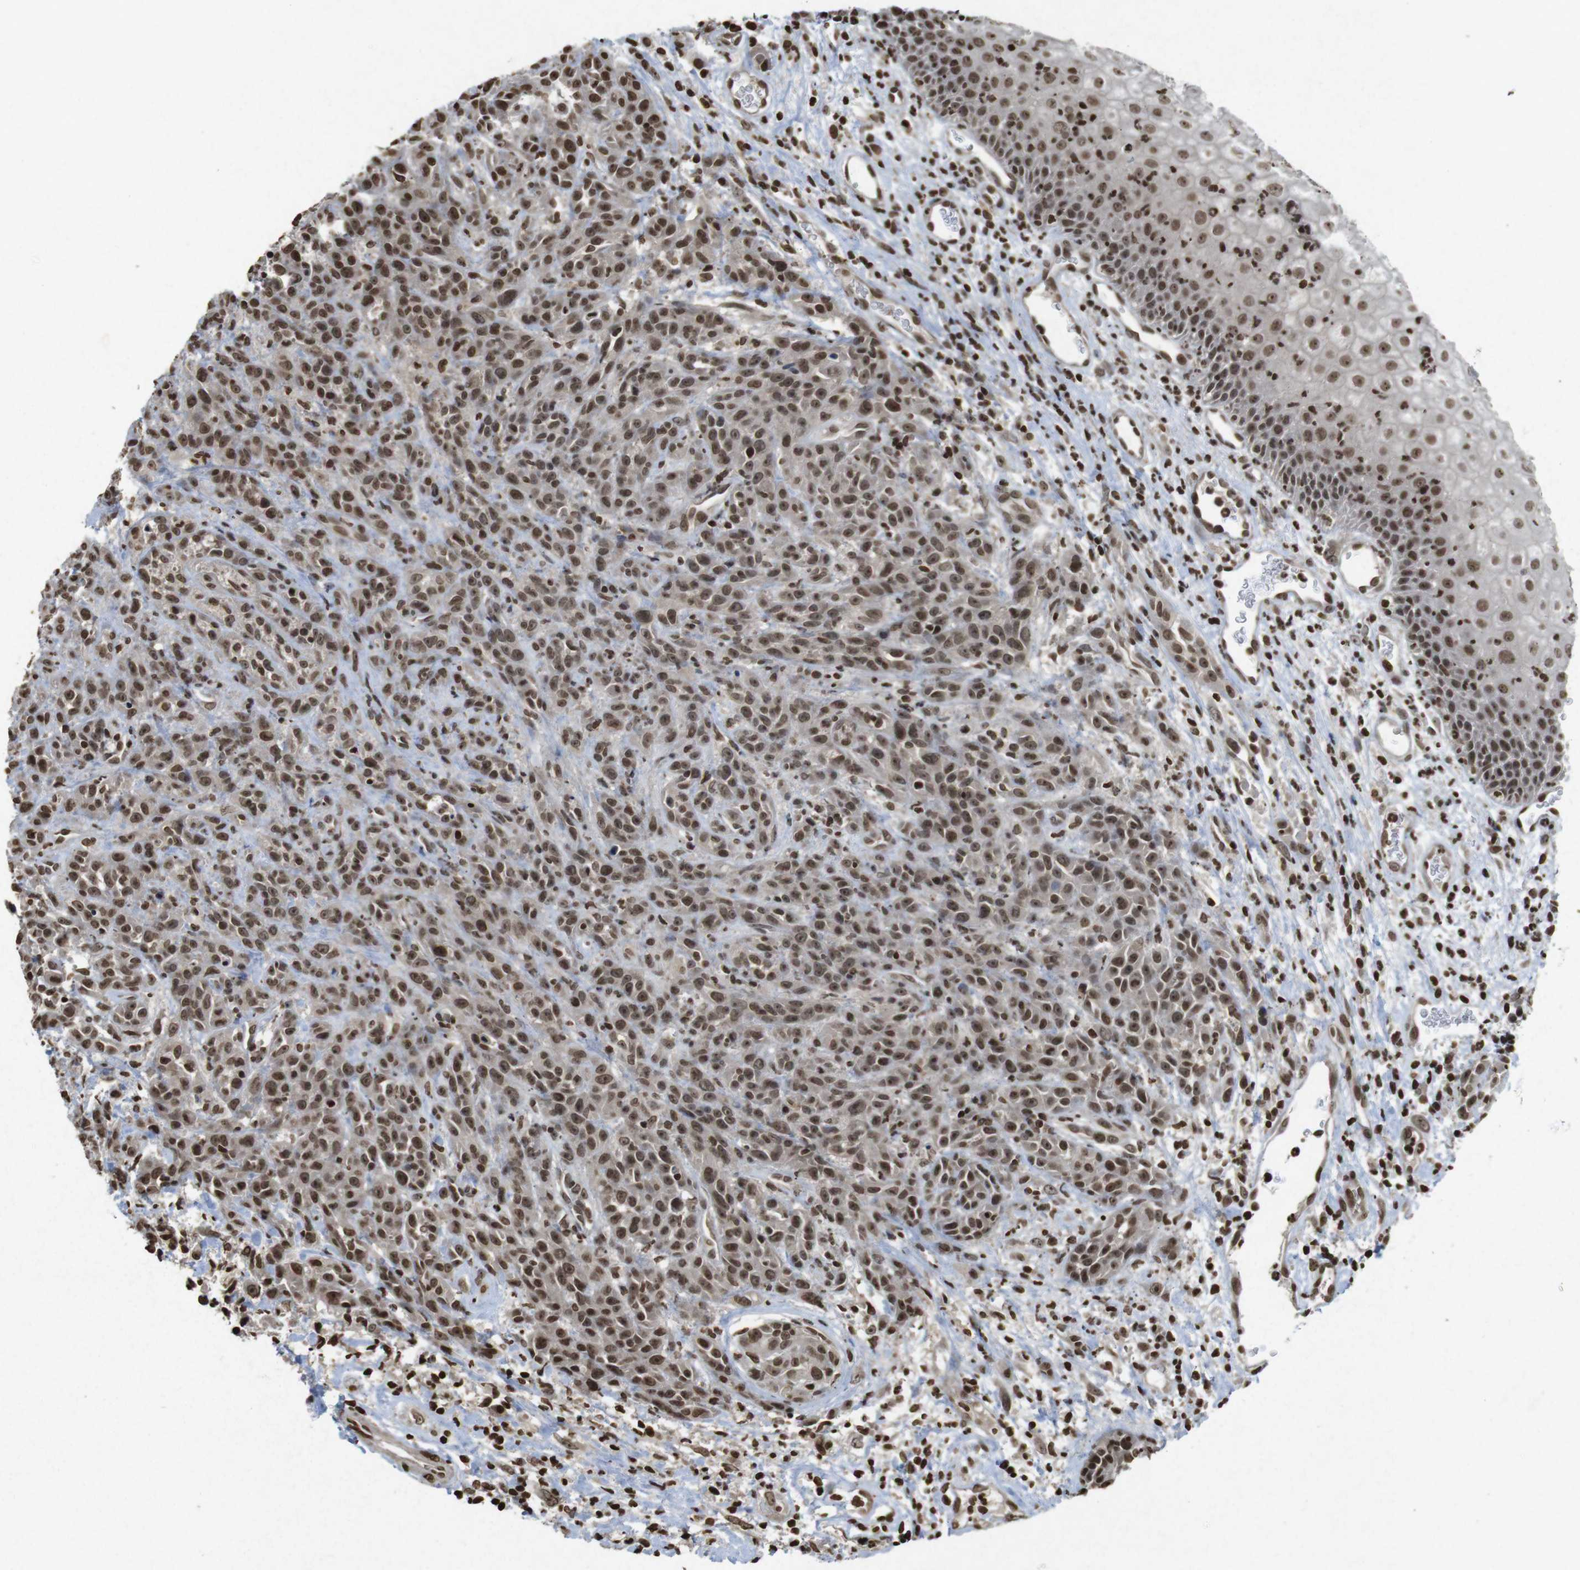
{"staining": {"intensity": "moderate", "quantity": ">75%", "location": "cytoplasmic/membranous,nuclear"}, "tissue": "head and neck cancer", "cell_type": "Tumor cells", "image_type": "cancer", "snomed": [{"axis": "morphology", "description": "Normal tissue, NOS"}, {"axis": "morphology", "description": "Squamous cell carcinoma, NOS"}, {"axis": "topography", "description": "Cartilage tissue"}, {"axis": "topography", "description": "Head-Neck"}], "caption": "Moderate cytoplasmic/membranous and nuclear expression for a protein is appreciated in about >75% of tumor cells of squamous cell carcinoma (head and neck) using immunohistochemistry.", "gene": "FOXA3", "patient": {"sex": "male", "age": 62}}